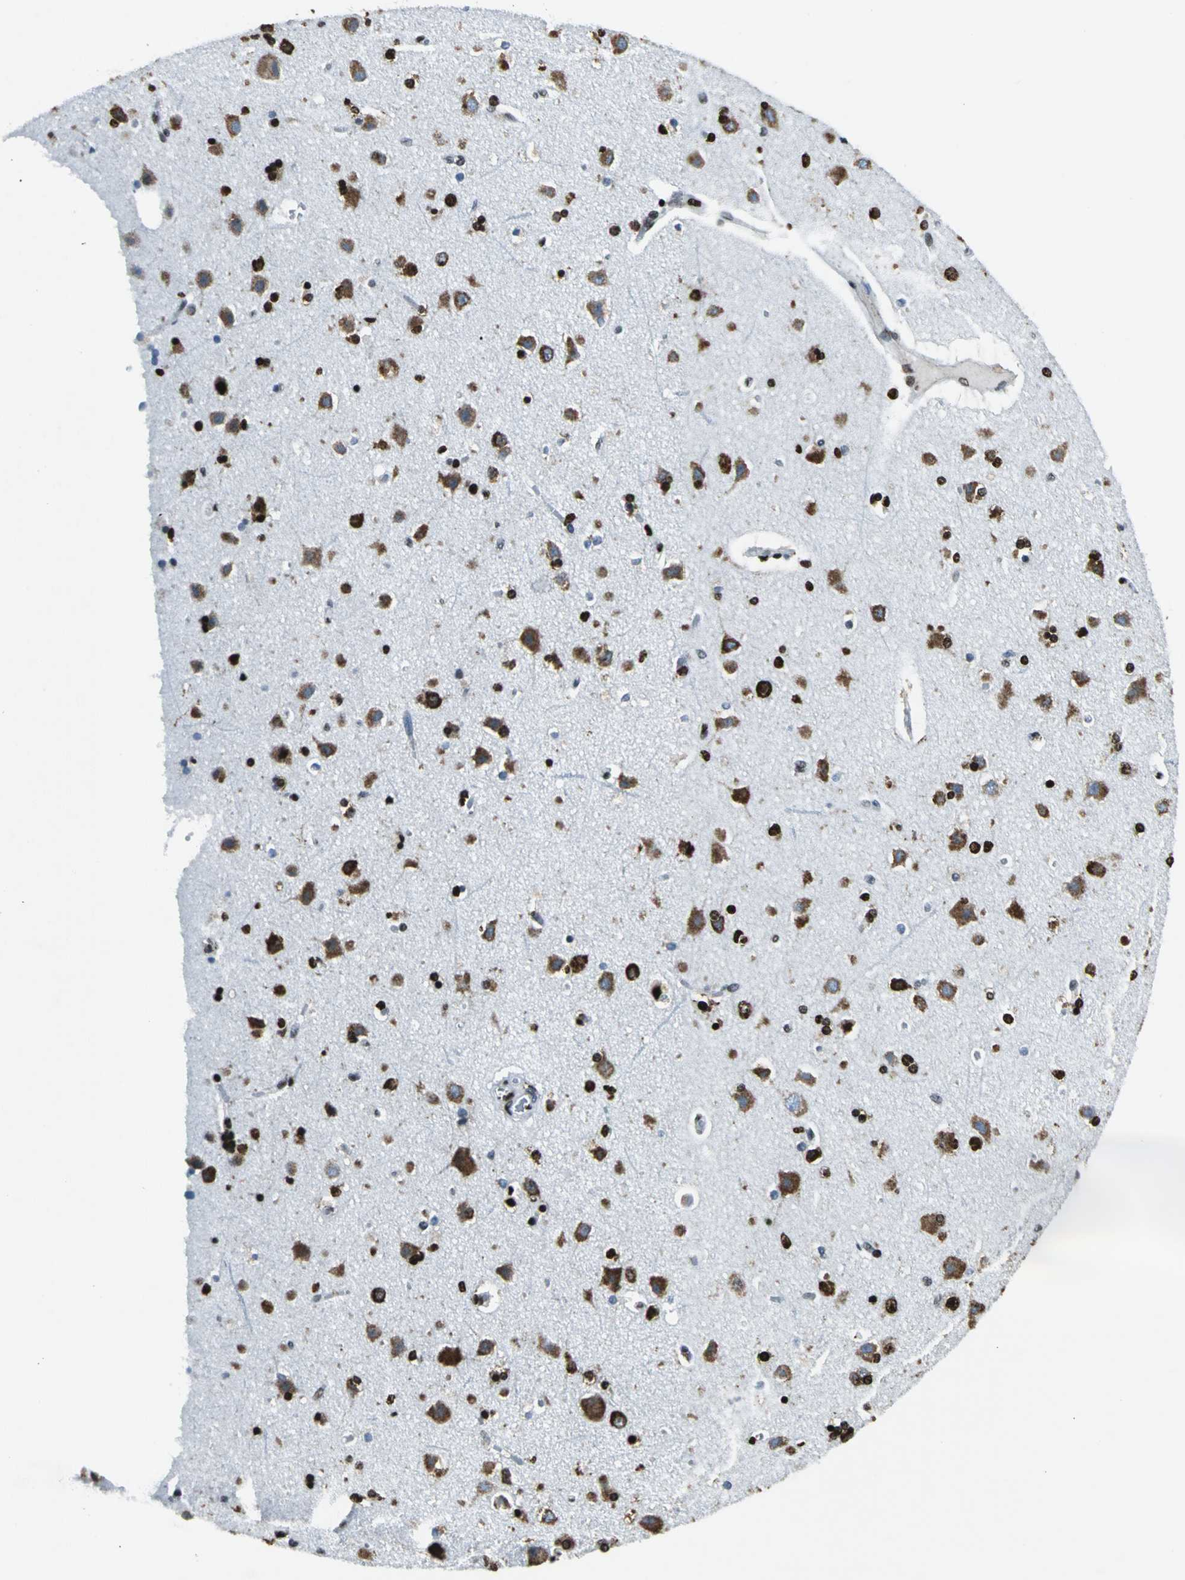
{"staining": {"intensity": "moderate", "quantity": "<25%", "location": "nuclear"}, "tissue": "cerebral cortex", "cell_type": "Endothelial cells", "image_type": "normal", "snomed": [{"axis": "morphology", "description": "Normal tissue, NOS"}, {"axis": "topography", "description": "Cerebral cortex"}], "caption": "Immunohistochemistry (IHC) staining of unremarkable cerebral cortex, which shows low levels of moderate nuclear staining in about <25% of endothelial cells indicating moderate nuclear protein staining. The staining was performed using DAB (brown) for protein detection and nuclei were counterstained in hematoxylin (blue).", "gene": "APEX1", "patient": {"sex": "female", "age": 54}}